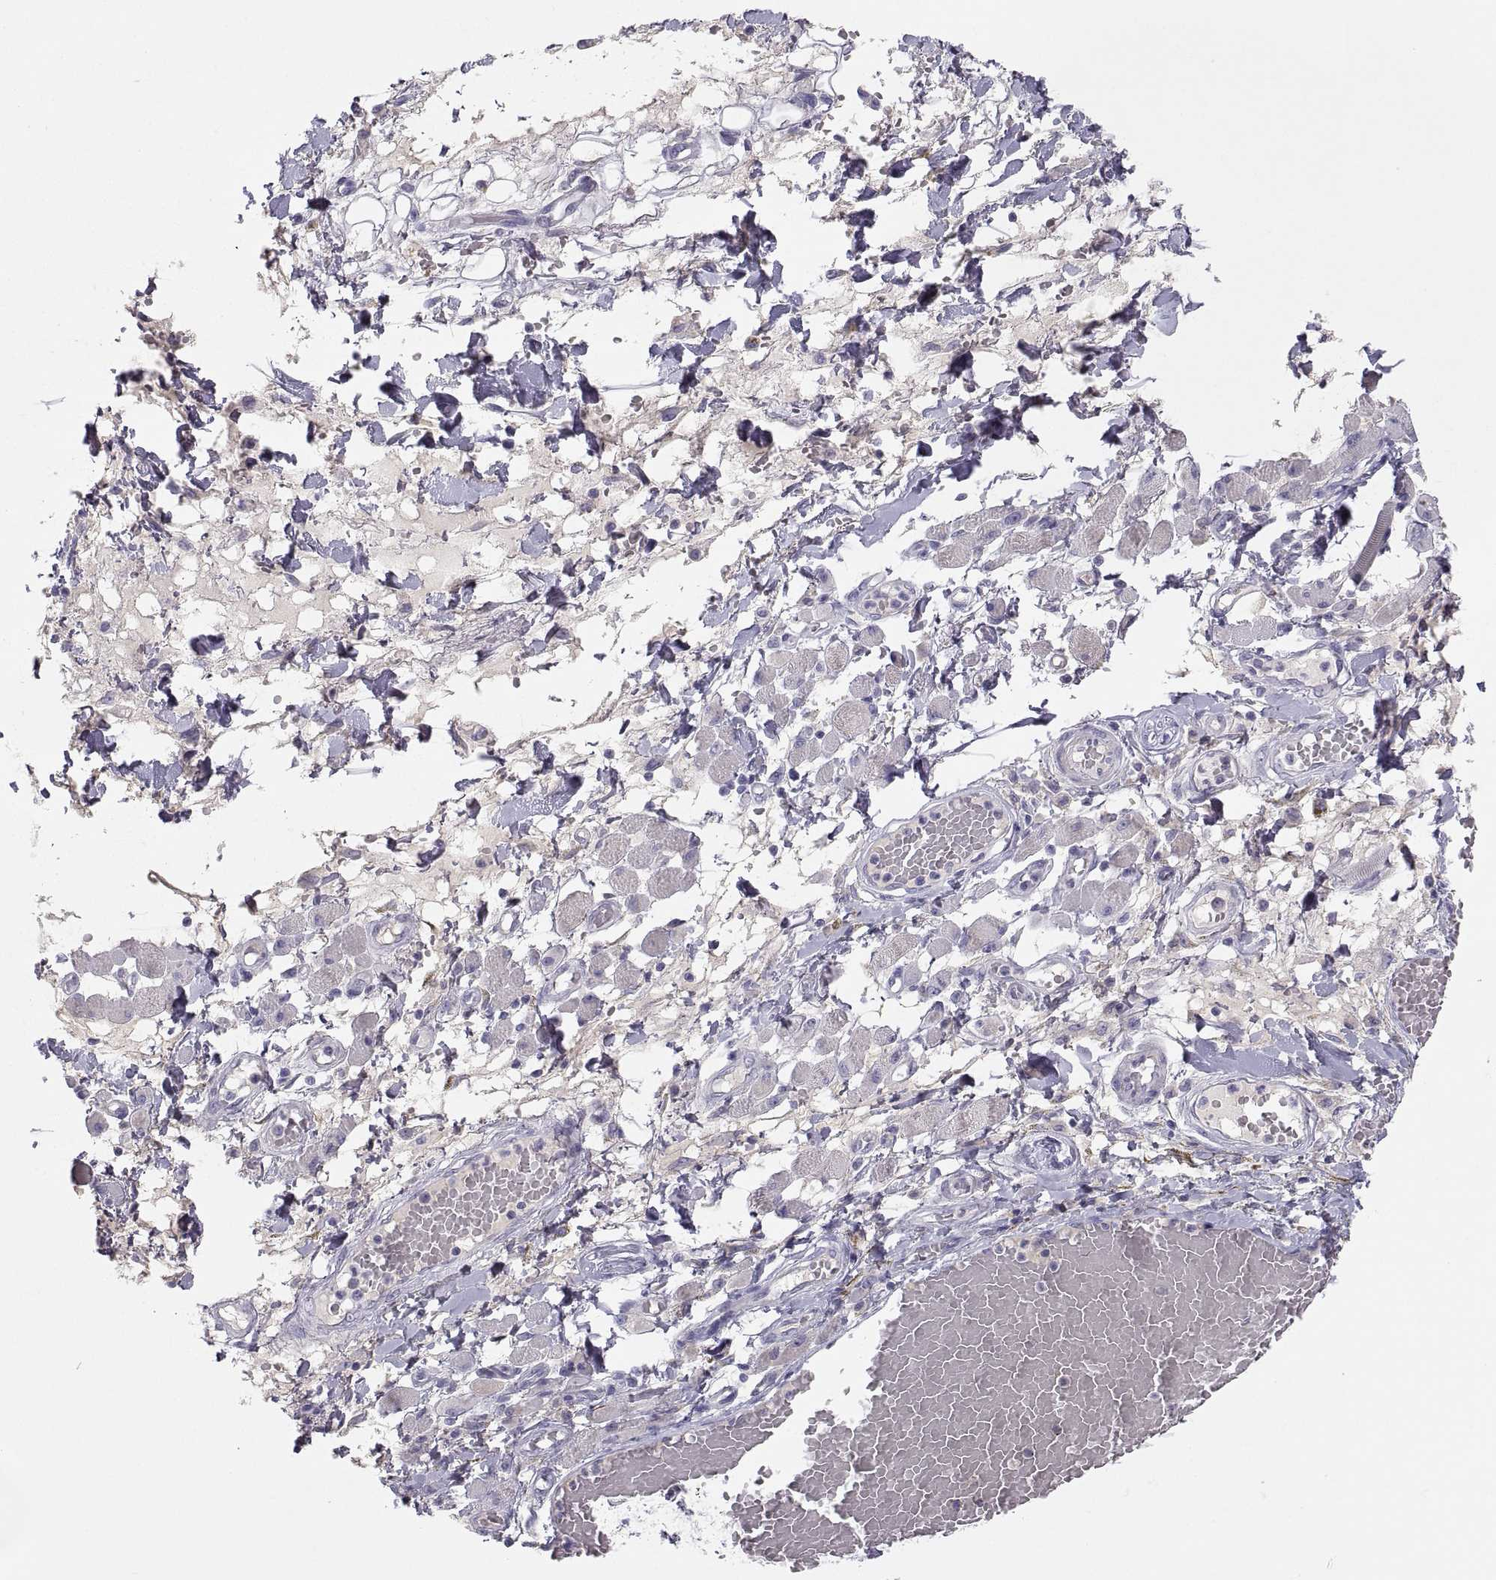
{"staining": {"intensity": "negative", "quantity": "none", "location": "none"}, "tissue": "melanoma", "cell_type": "Tumor cells", "image_type": "cancer", "snomed": [{"axis": "morphology", "description": "Malignant melanoma, NOS"}, {"axis": "topography", "description": "Skin"}], "caption": "The image exhibits no staining of tumor cells in malignant melanoma.", "gene": "MAGEB2", "patient": {"sex": "female", "age": 91}}